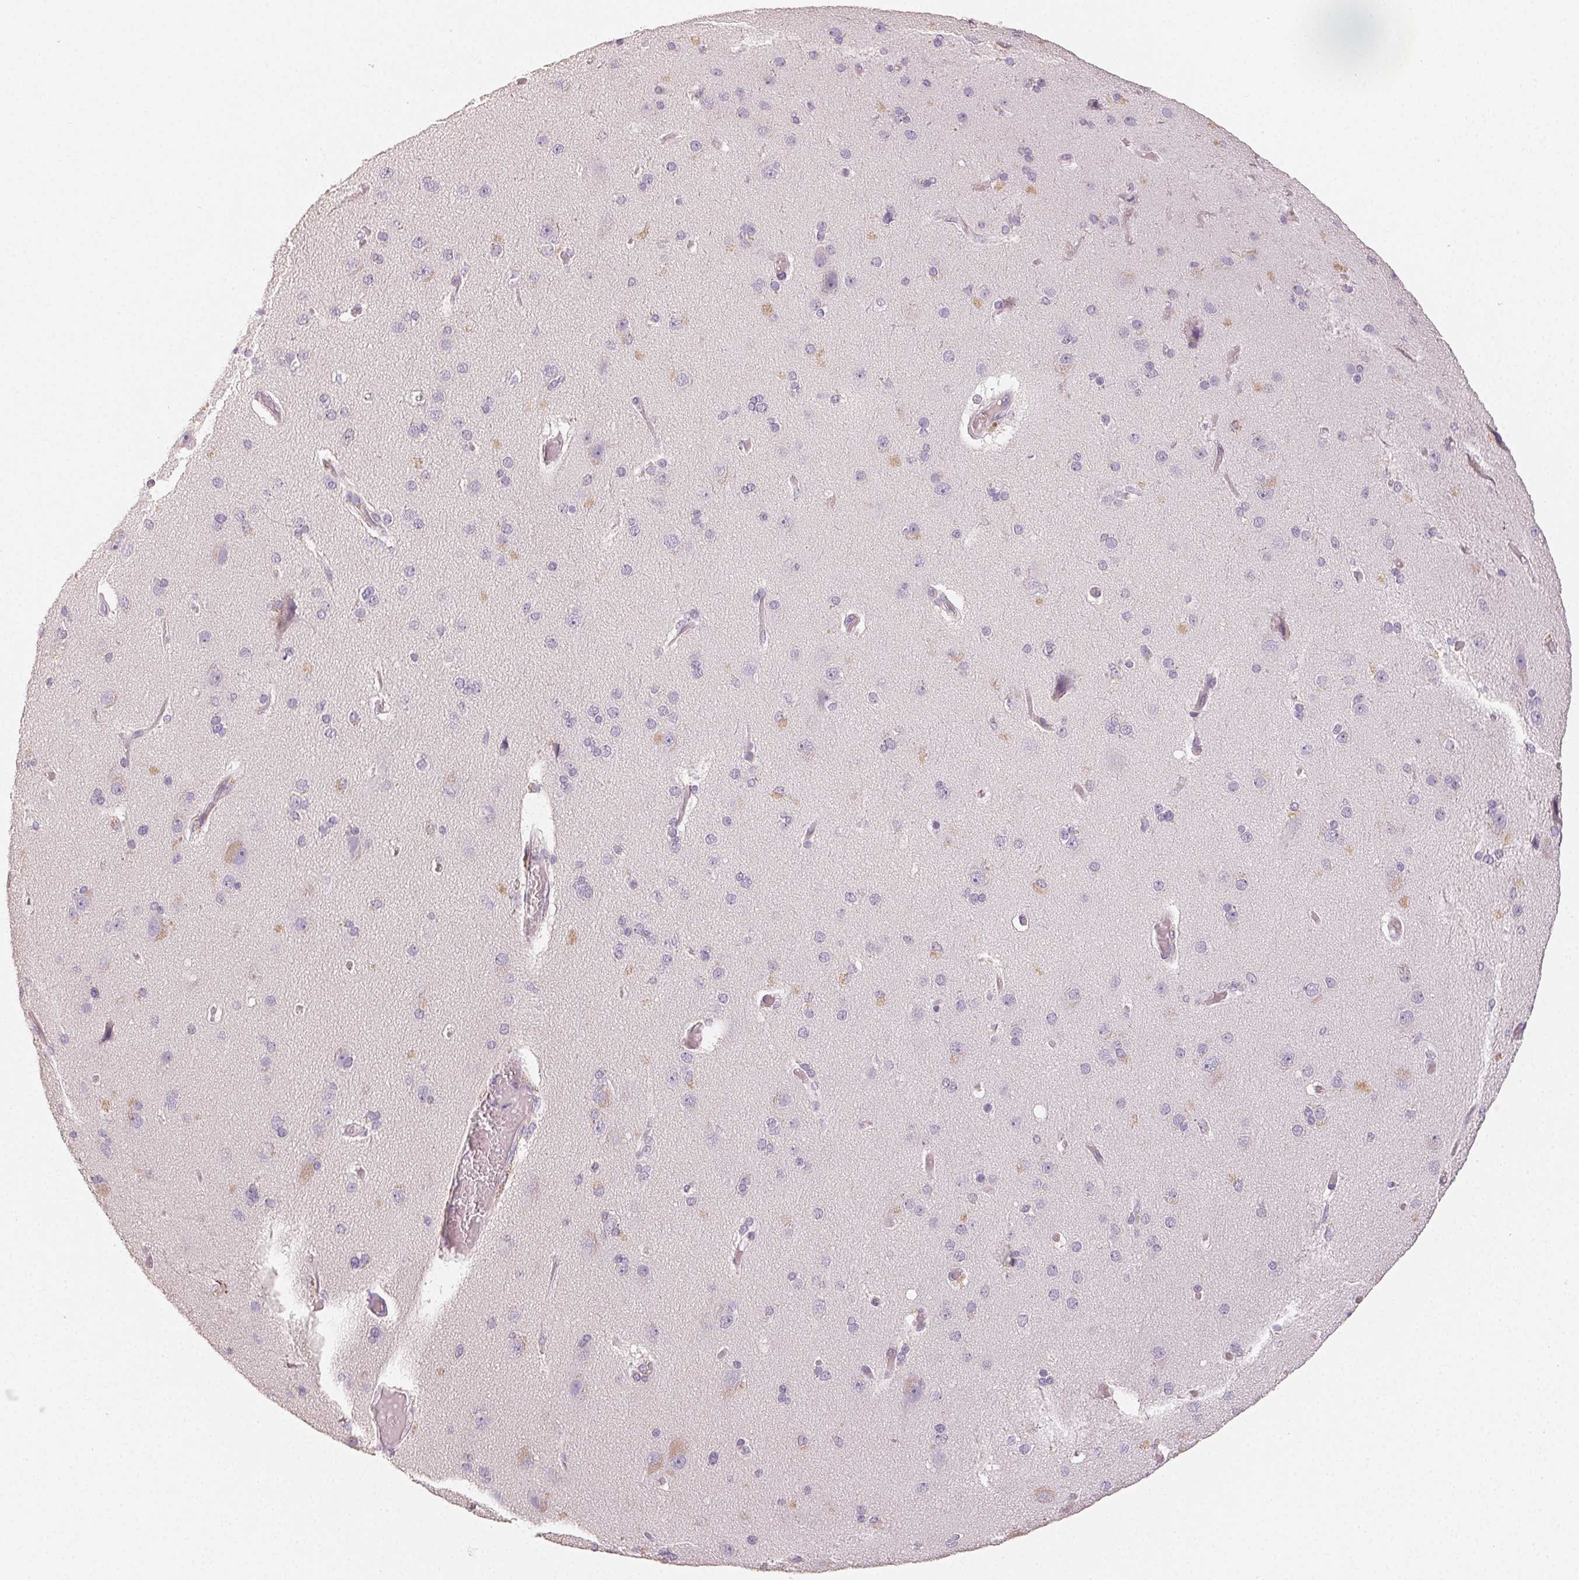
{"staining": {"intensity": "negative", "quantity": "none", "location": "none"}, "tissue": "cerebral cortex", "cell_type": "Endothelial cells", "image_type": "normal", "snomed": [{"axis": "morphology", "description": "Normal tissue, NOS"}, {"axis": "morphology", "description": "Glioma, malignant, High grade"}, {"axis": "topography", "description": "Cerebral cortex"}], "caption": "High power microscopy histopathology image of an immunohistochemistry micrograph of unremarkable cerebral cortex, revealing no significant staining in endothelial cells. (IHC, brightfield microscopy, high magnification).", "gene": "LVRN", "patient": {"sex": "male", "age": 71}}